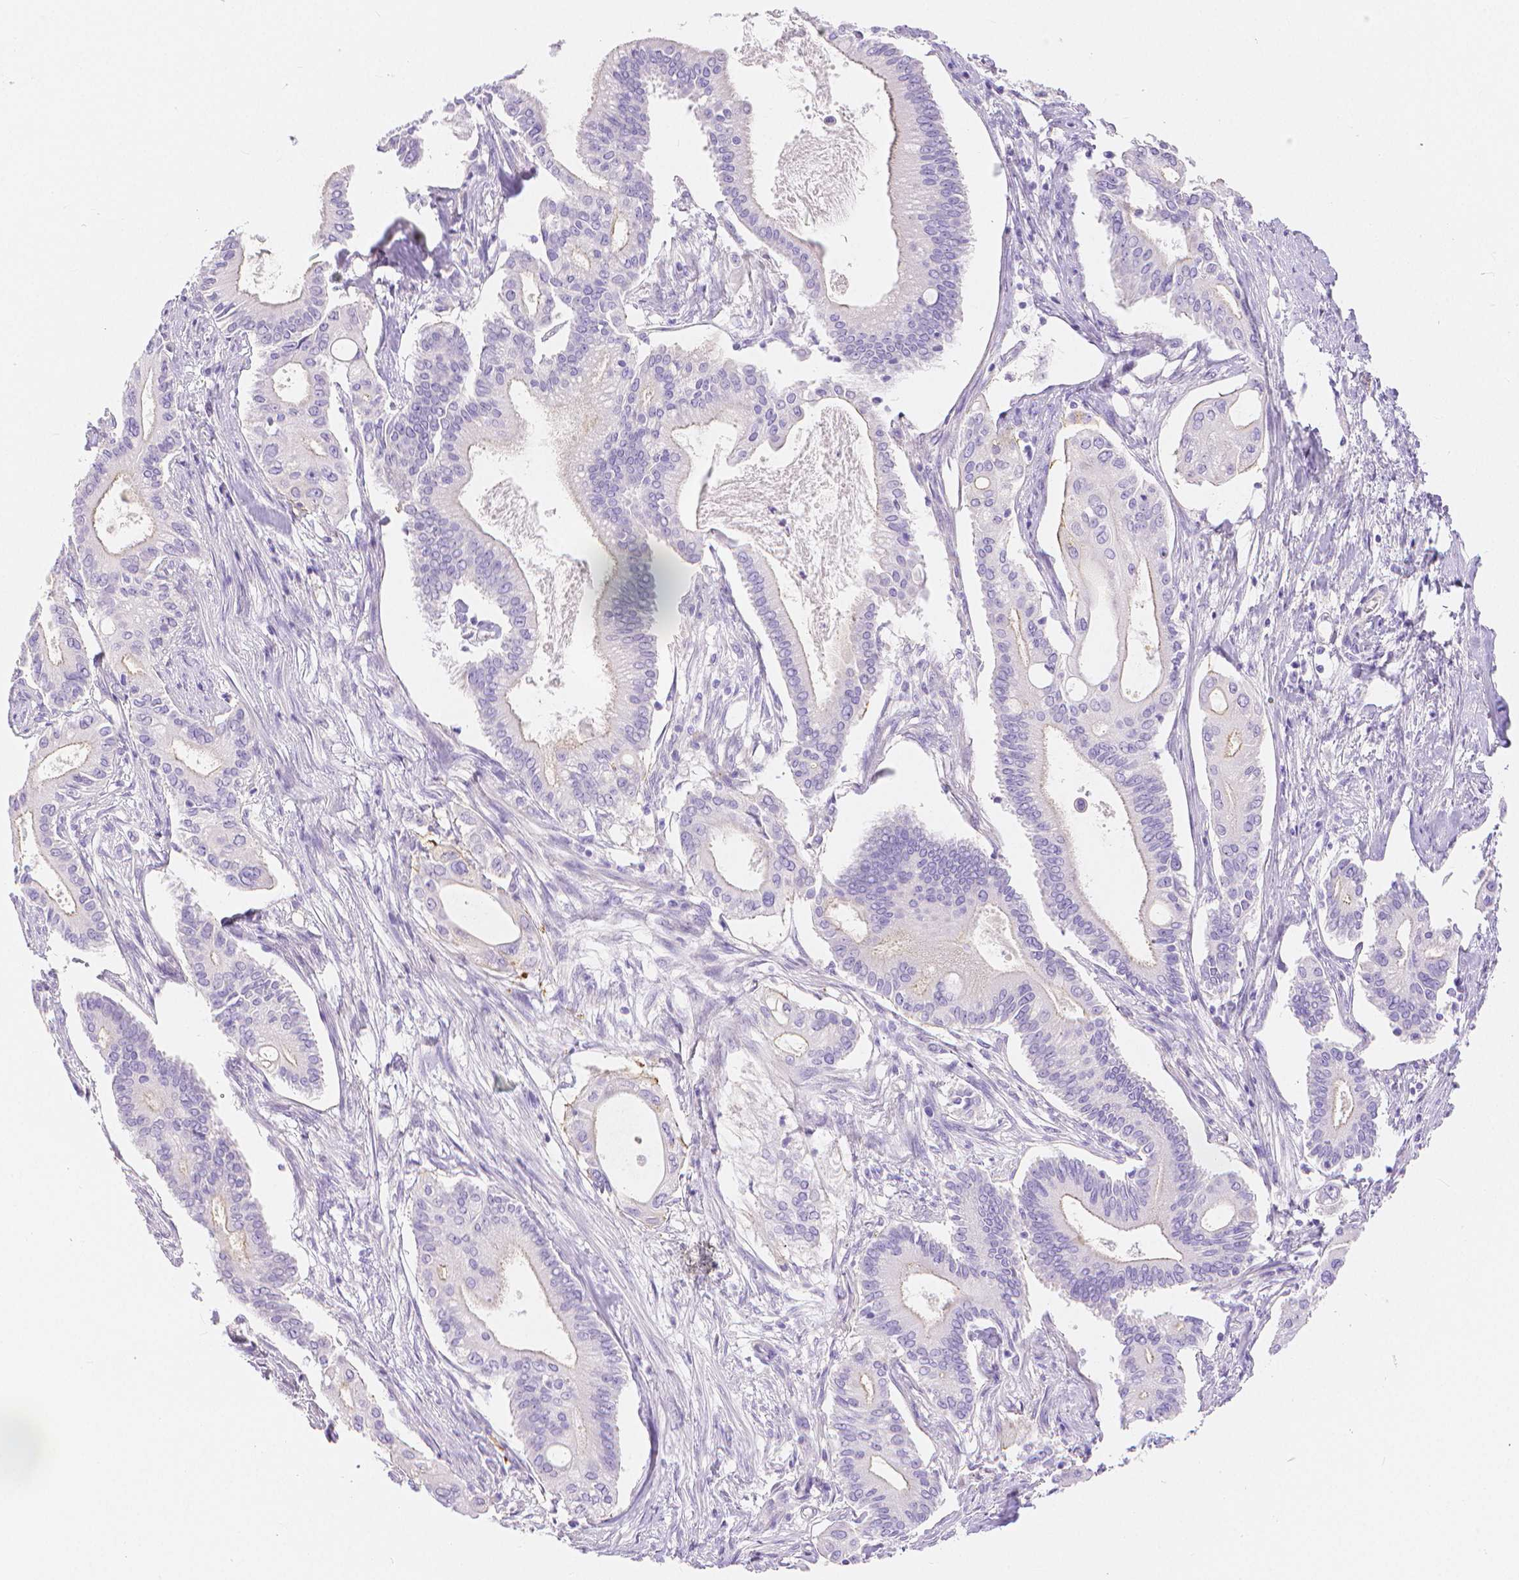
{"staining": {"intensity": "weak", "quantity": "<25%", "location": "cytoplasmic/membranous"}, "tissue": "pancreatic cancer", "cell_type": "Tumor cells", "image_type": "cancer", "snomed": [{"axis": "morphology", "description": "Adenocarcinoma, NOS"}, {"axis": "topography", "description": "Pancreas"}], "caption": "Pancreatic adenocarcinoma was stained to show a protein in brown. There is no significant expression in tumor cells.", "gene": "SLC27A5", "patient": {"sex": "female", "age": 68}}